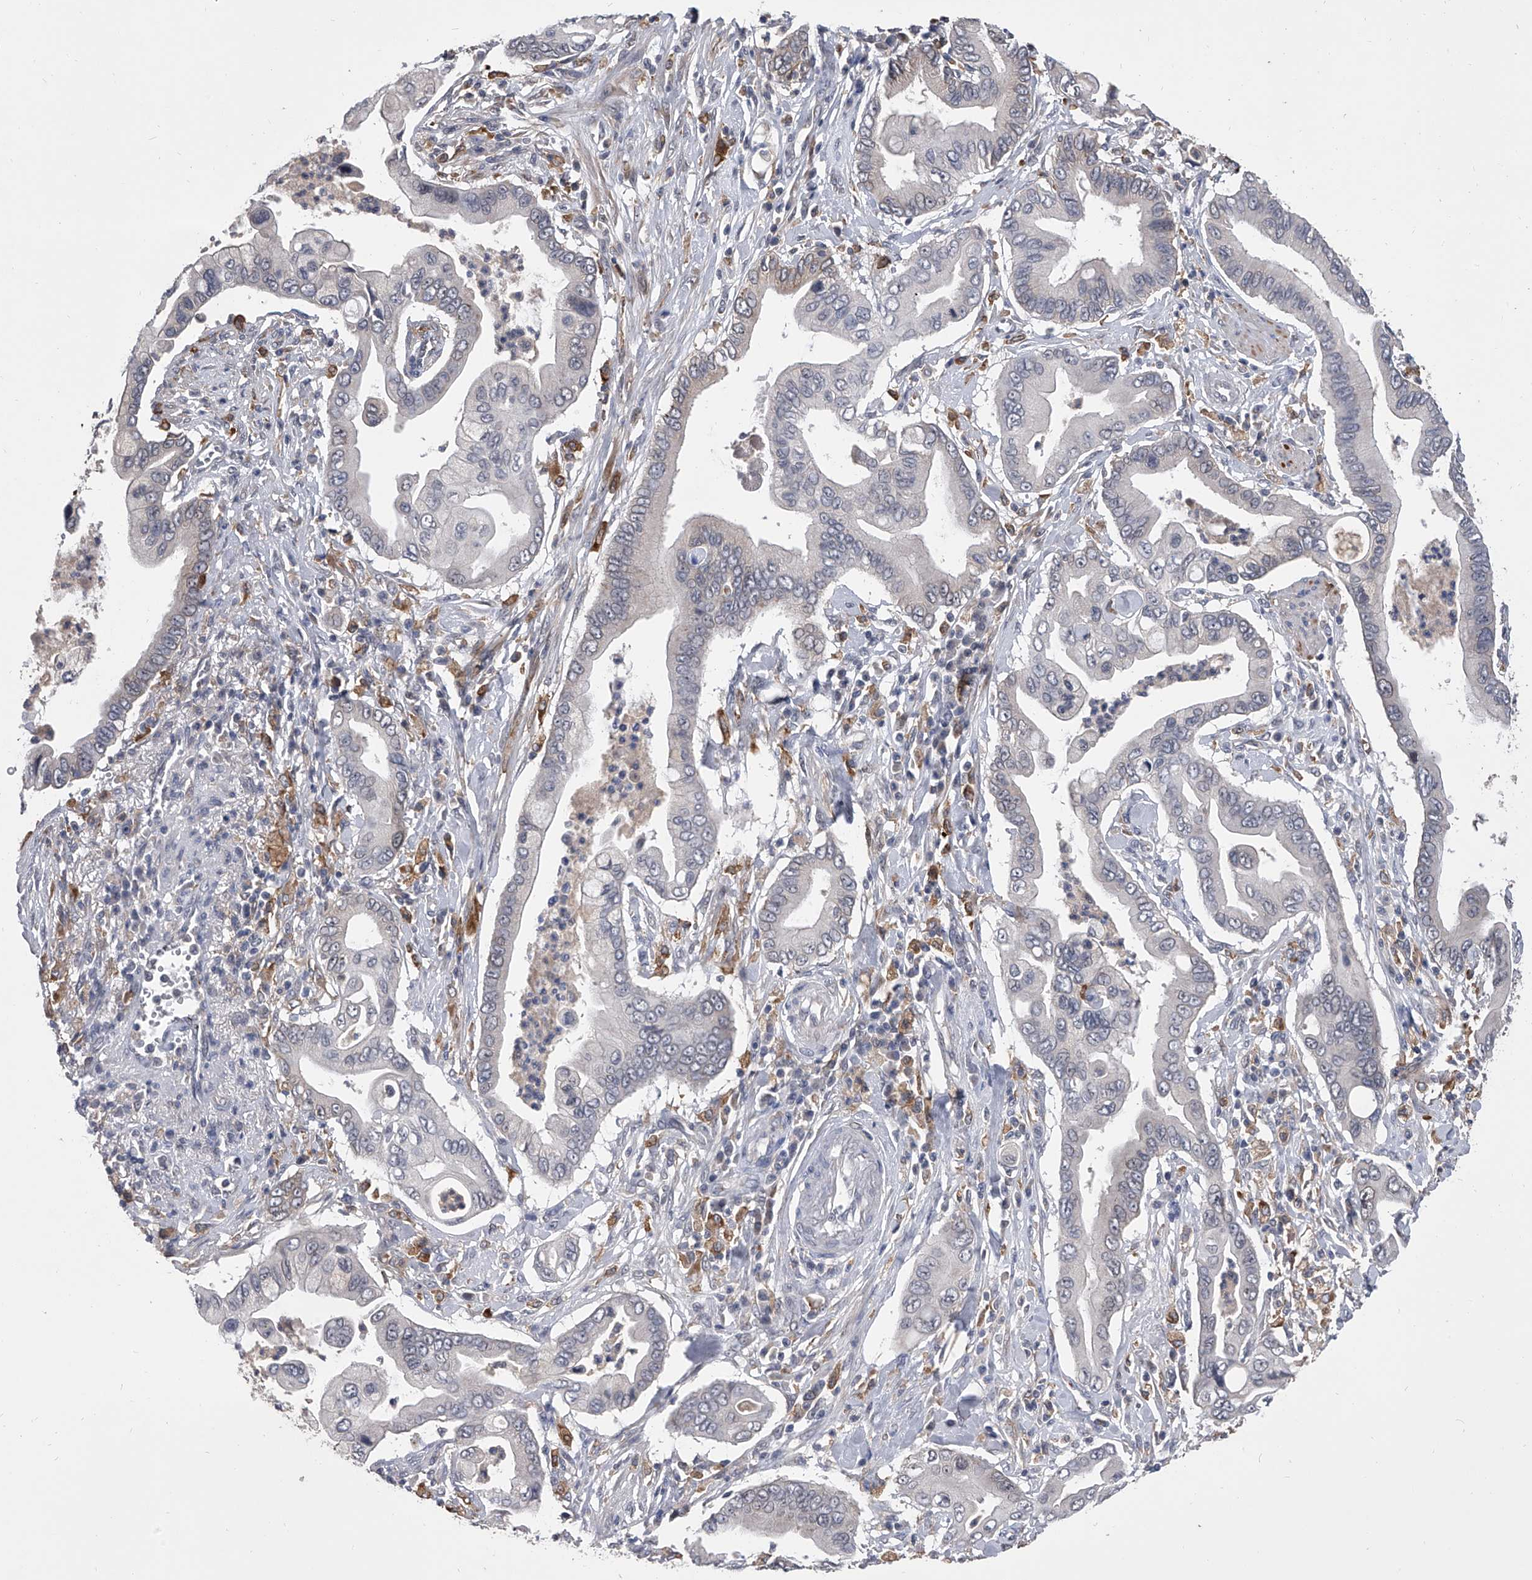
{"staining": {"intensity": "negative", "quantity": "none", "location": "none"}, "tissue": "pancreatic cancer", "cell_type": "Tumor cells", "image_type": "cancer", "snomed": [{"axis": "morphology", "description": "Adenocarcinoma, NOS"}, {"axis": "topography", "description": "Pancreas"}], "caption": "Immunohistochemistry (IHC) of human pancreatic cancer demonstrates no positivity in tumor cells.", "gene": "MAP4K3", "patient": {"sex": "male", "age": 78}}